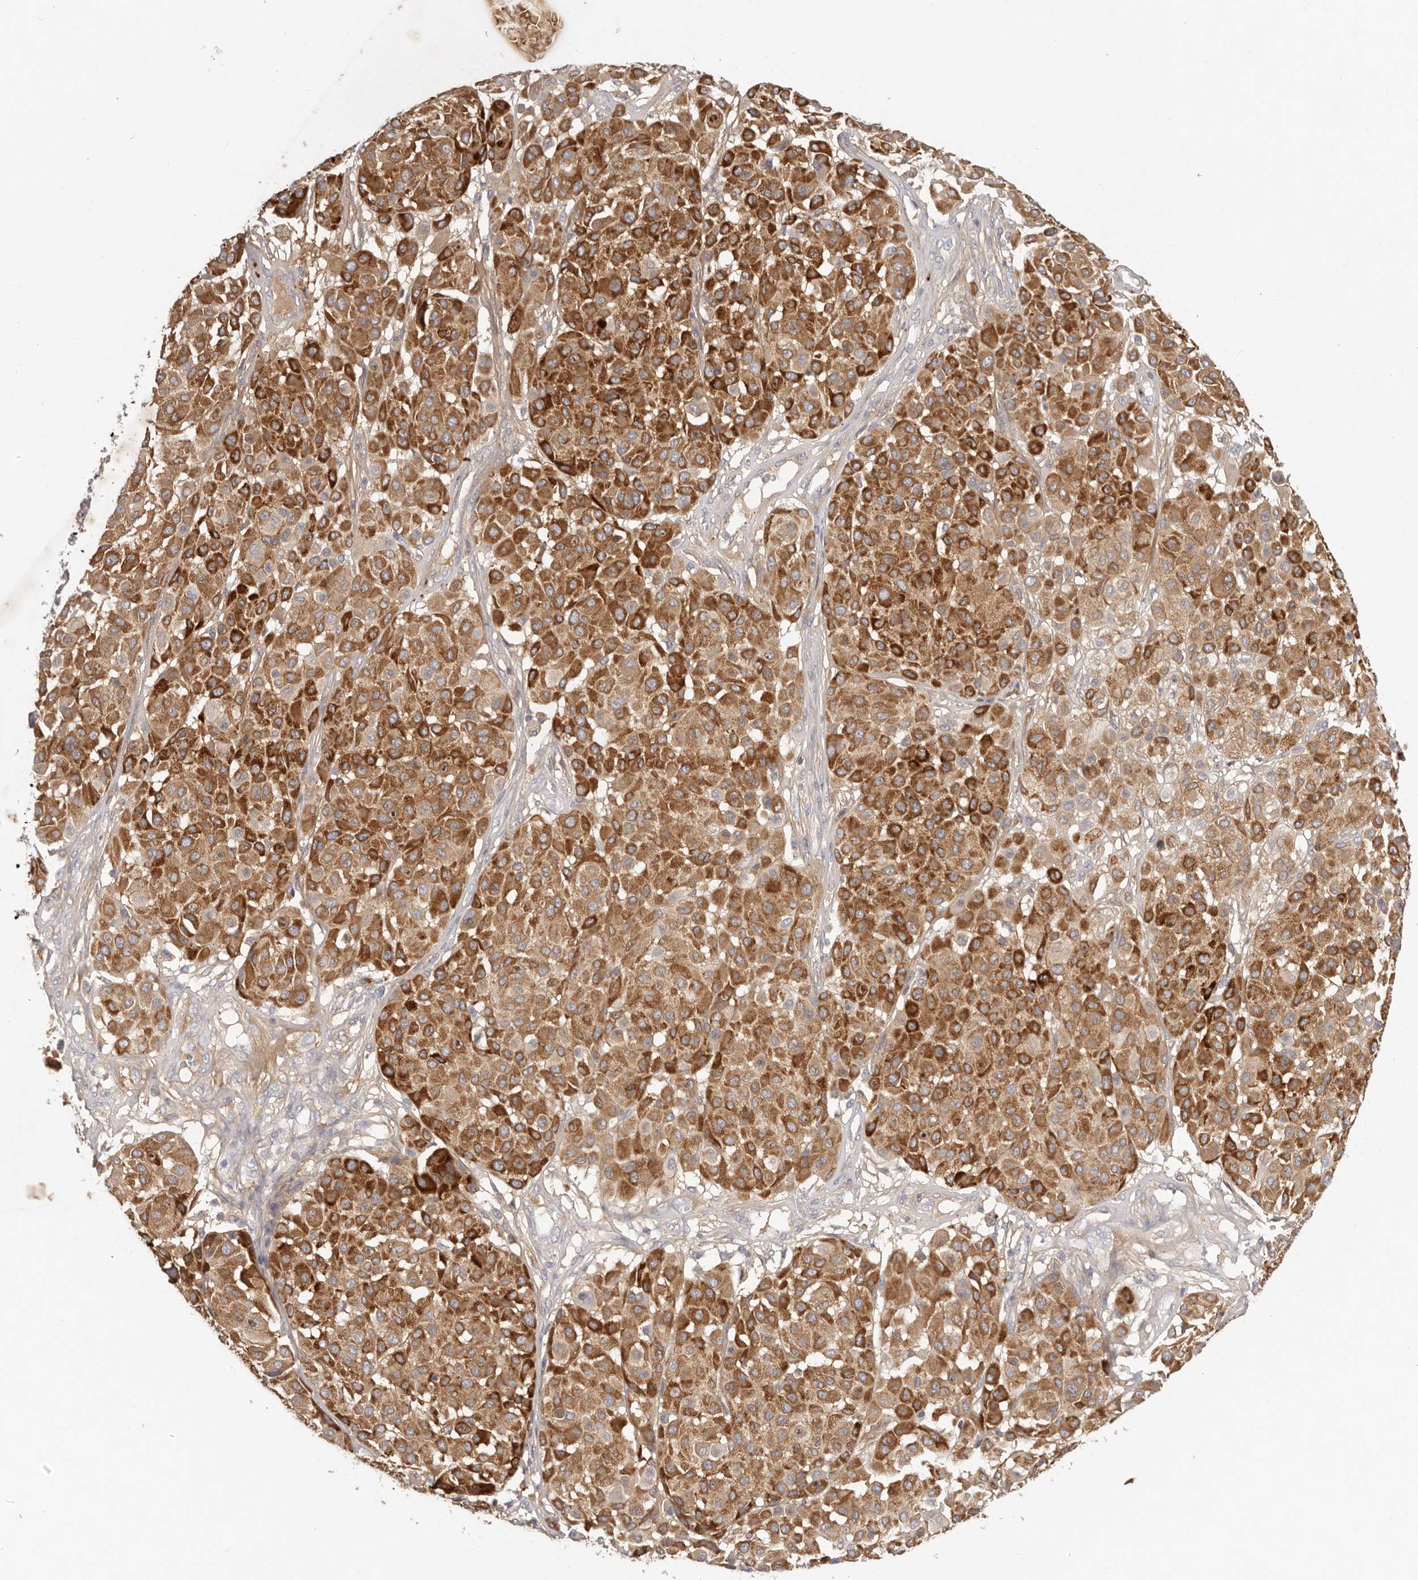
{"staining": {"intensity": "strong", "quantity": ">75%", "location": "cytoplasmic/membranous"}, "tissue": "melanoma", "cell_type": "Tumor cells", "image_type": "cancer", "snomed": [{"axis": "morphology", "description": "Malignant melanoma, Metastatic site"}, {"axis": "topography", "description": "Soft tissue"}], "caption": "Brown immunohistochemical staining in melanoma reveals strong cytoplasmic/membranous staining in approximately >75% of tumor cells.", "gene": "SCUBE2", "patient": {"sex": "male", "age": 41}}